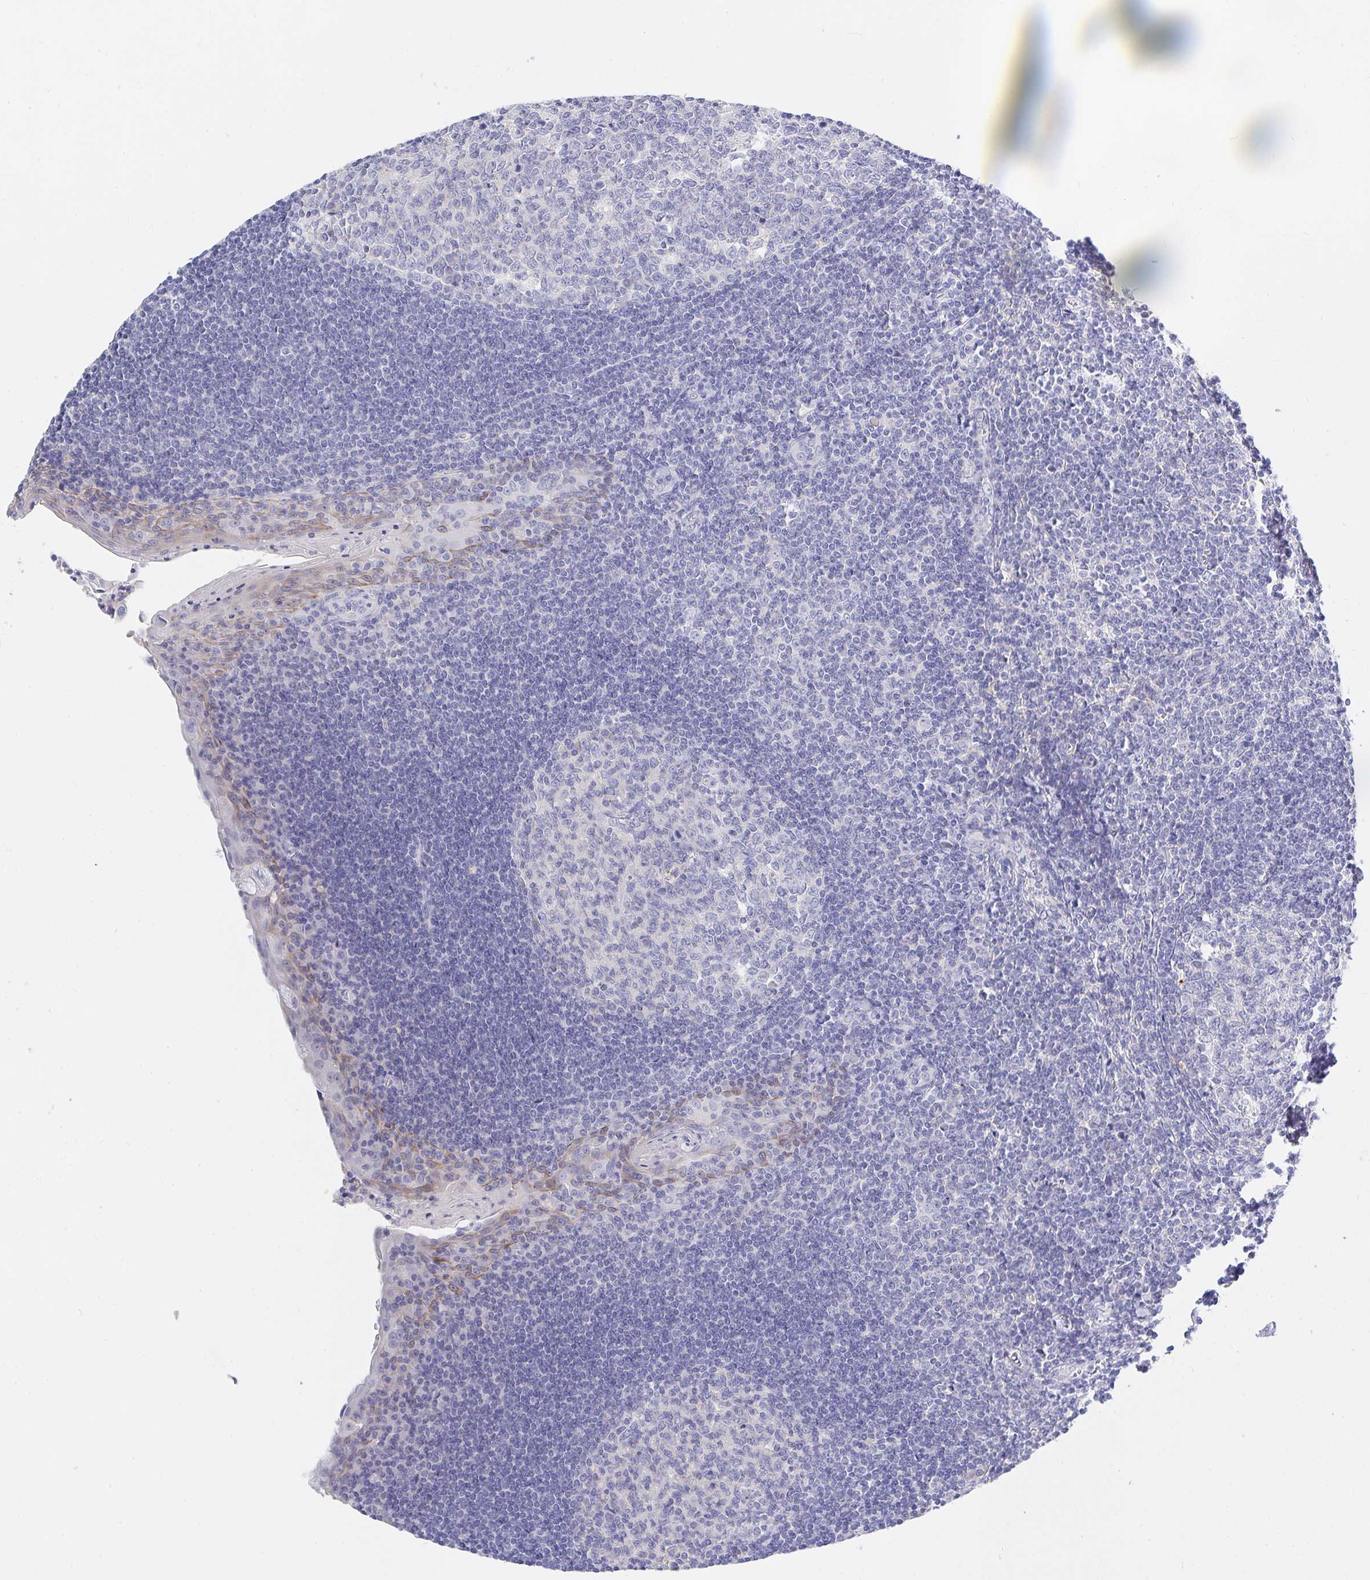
{"staining": {"intensity": "negative", "quantity": "none", "location": "none"}, "tissue": "tonsil", "cell_type": "Germinal center cells", "image_type": "normal", "snomed": [{"axis": "morphology", "description": "Normal tissue, NOS"}, {"axis": "topography", "description": "Tonsil"}], "caption": "Immunohistochemistry of benign tonsil reveals no expression in germinal center cells.", "gene": "ZNF561", "patient": {"sex": "male", "age": 27}}